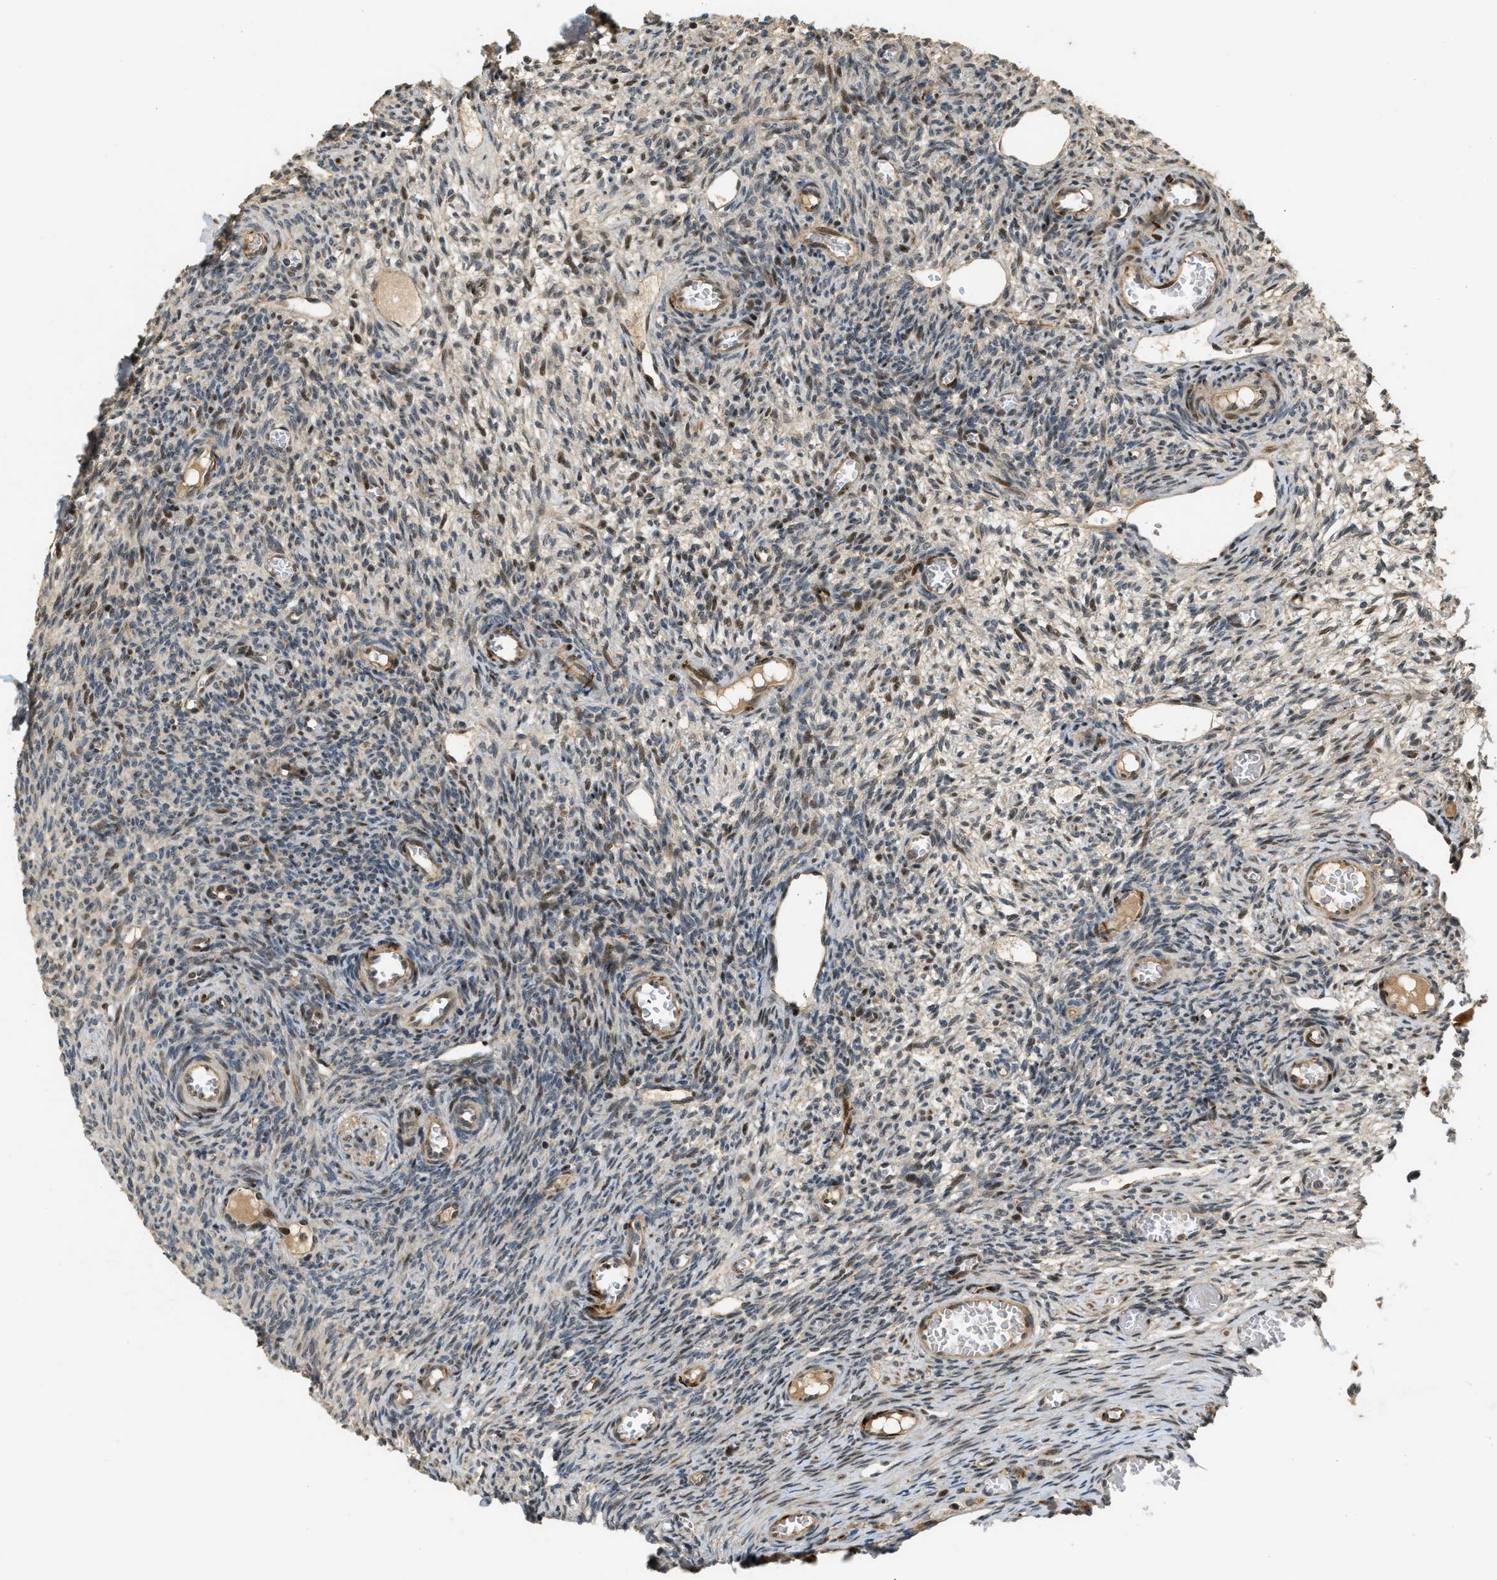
{"staining": {"intensity": "moderate", "quantity": "<25%", "location": "cytoplasmic/membranous,nuclear"}, "tissue": "ovary", "cell_type": "Ovarian stroma cells", "image_type": "normal", "snomed": [{"axis": "morphology", "description": "Normal tissue, NOS"}, {"axis": "topography", "description": "Ovary"}], "caption": "DAB (3,3'-diaminobenzidine) immunohistochemical staining of normal ovary reveals moderate cytoplasmic/membranous,nuclear protein expression in approximately <25% of ovarian stroma cells.", "gene": "TRAPPC14", "patient": {"sex": "female", "age": 27}}